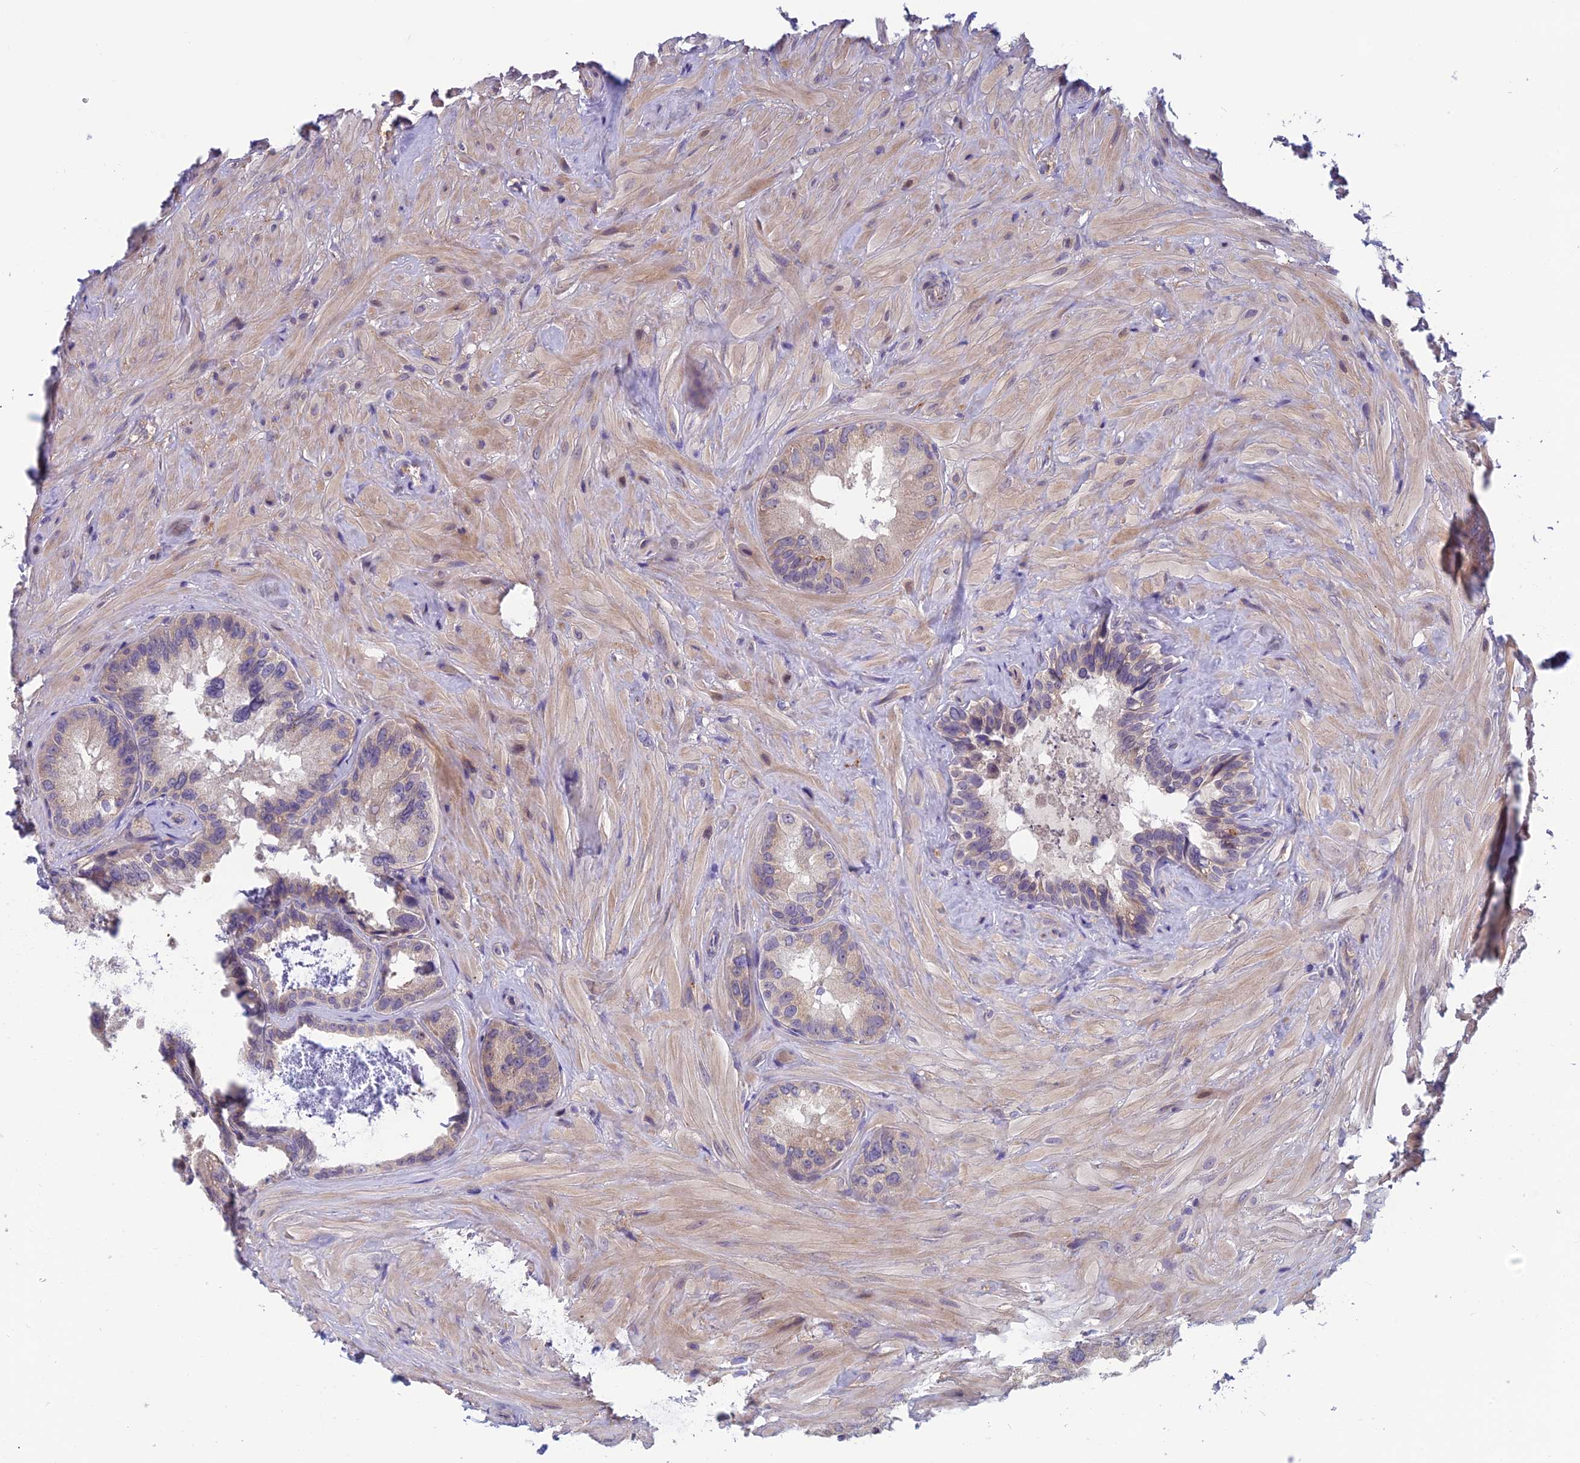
{"staining": {"intensity": "weak", "quantity": "25%-75%", "location": "cytoplasmic/membranous"}, "tissue": "seminal vesicle", "cell_type": "Glandular cells", "image_type": "normal", "snomed": [{"axis": "morphology", "description": "Normal tissue, NOS"}, {"axis": "topography", "description": "Seminal veicle"}, {"axis": "topography", "description": "Peripheral nerve tissue"}], "caption": "Glandular cells reveal weak cytoplasmic/membranous expression in approximately 25%-75% of cells in benign seminal vesicle. Using DAB (3,3'-diaminobenzidine) (brown) and hematoxylin (blue) stains, captured at high magnification using brightfield microscopy.", "gene": "HECA", "patient": {"sex": "male", "age": 67}}